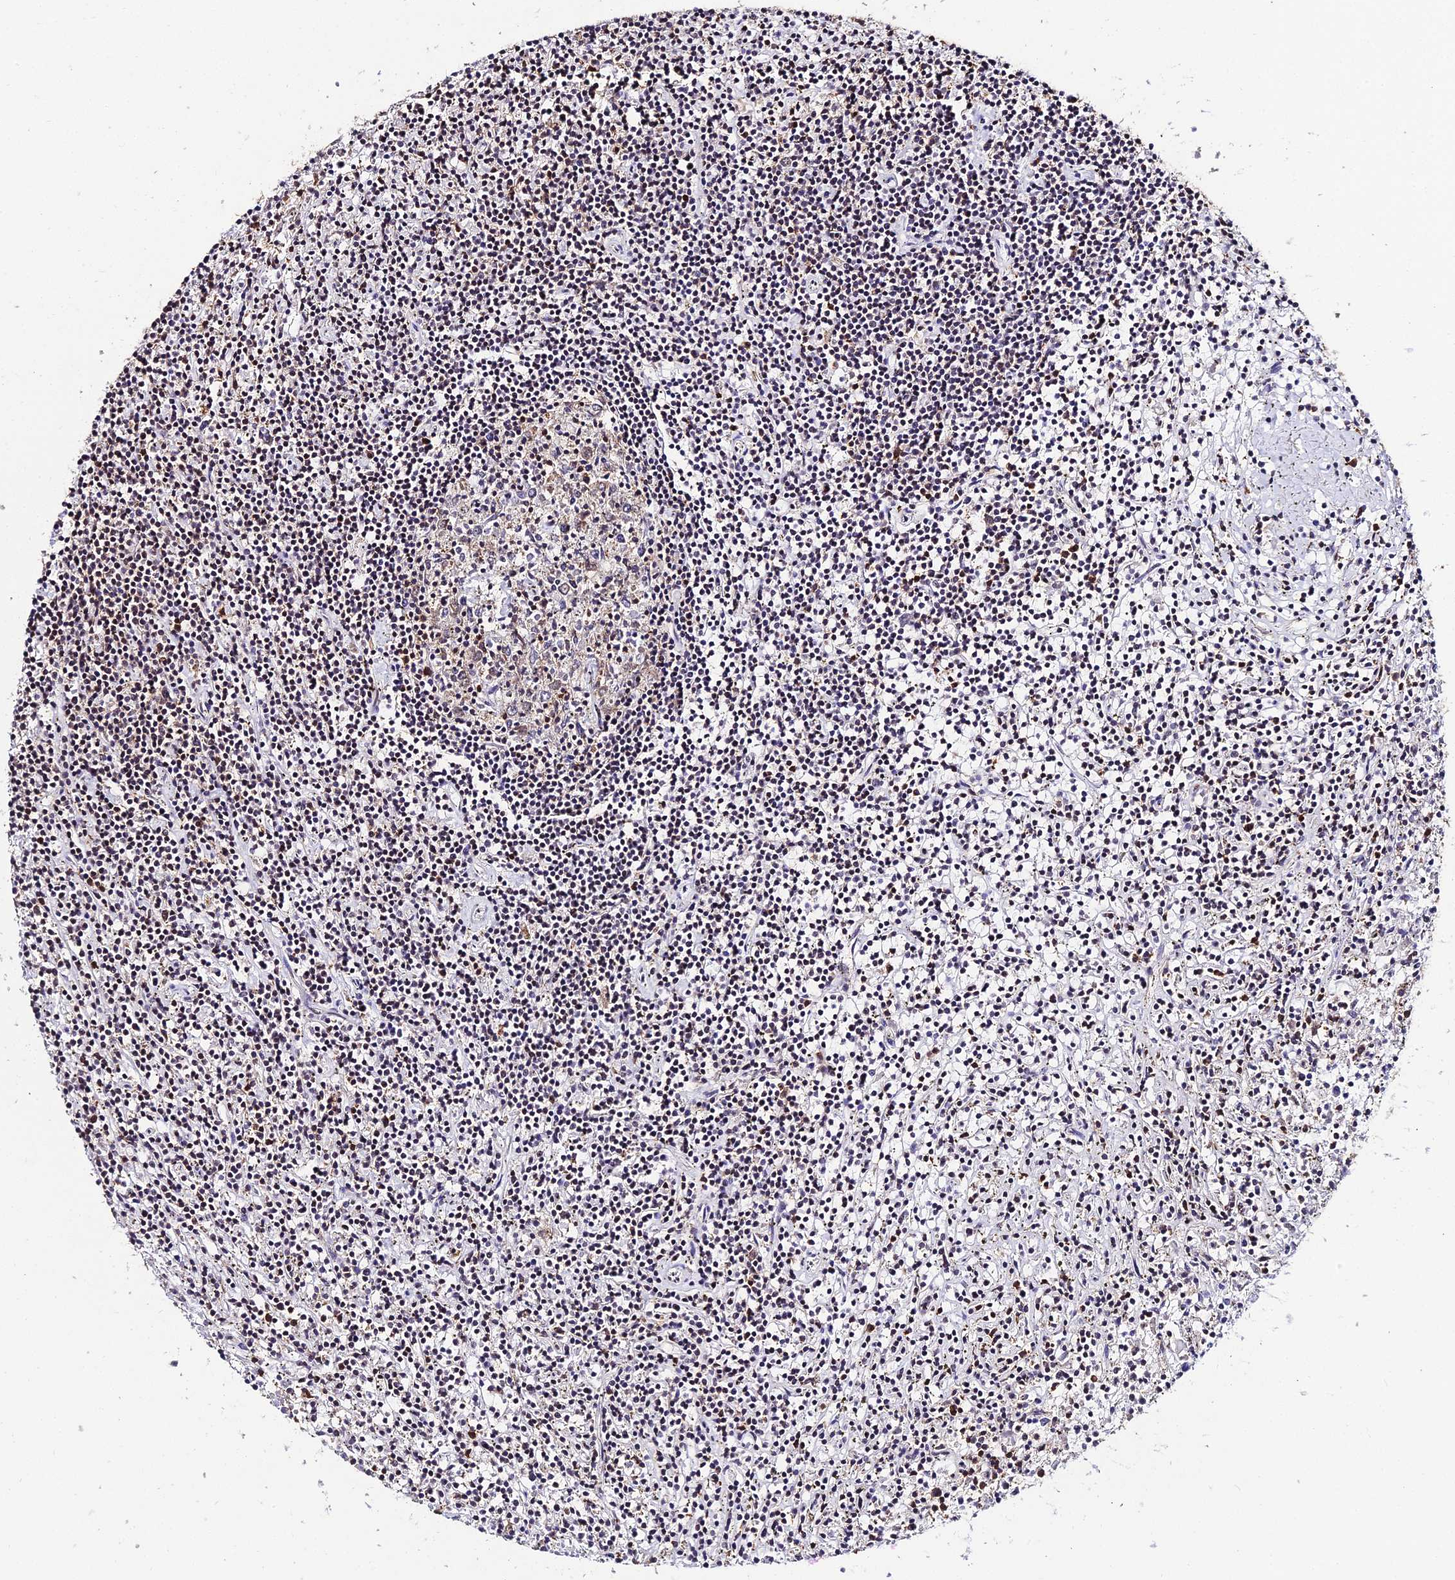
{"staining": {"intensity": "negative", "quantity": "none", "location": "none"}, "tissue": "lymphoma", "cell_type": "Tumor cells", "image_type": "cancer", "snomed": [{"axis": "morphology", "description": "Malignant lymphoma, non-Hodgkin's type, Low grade"}, {"axis": "topography", "description": "Spleen"}], "caption": "IHC micrograph of malignant lymphoma, non-Hodgkin's type (low-grade) stained for a protein (brown), which shows no positivity in tumor cells.", "gene": "PPP4C", "patient": {"sex": "male", "age": 76}}